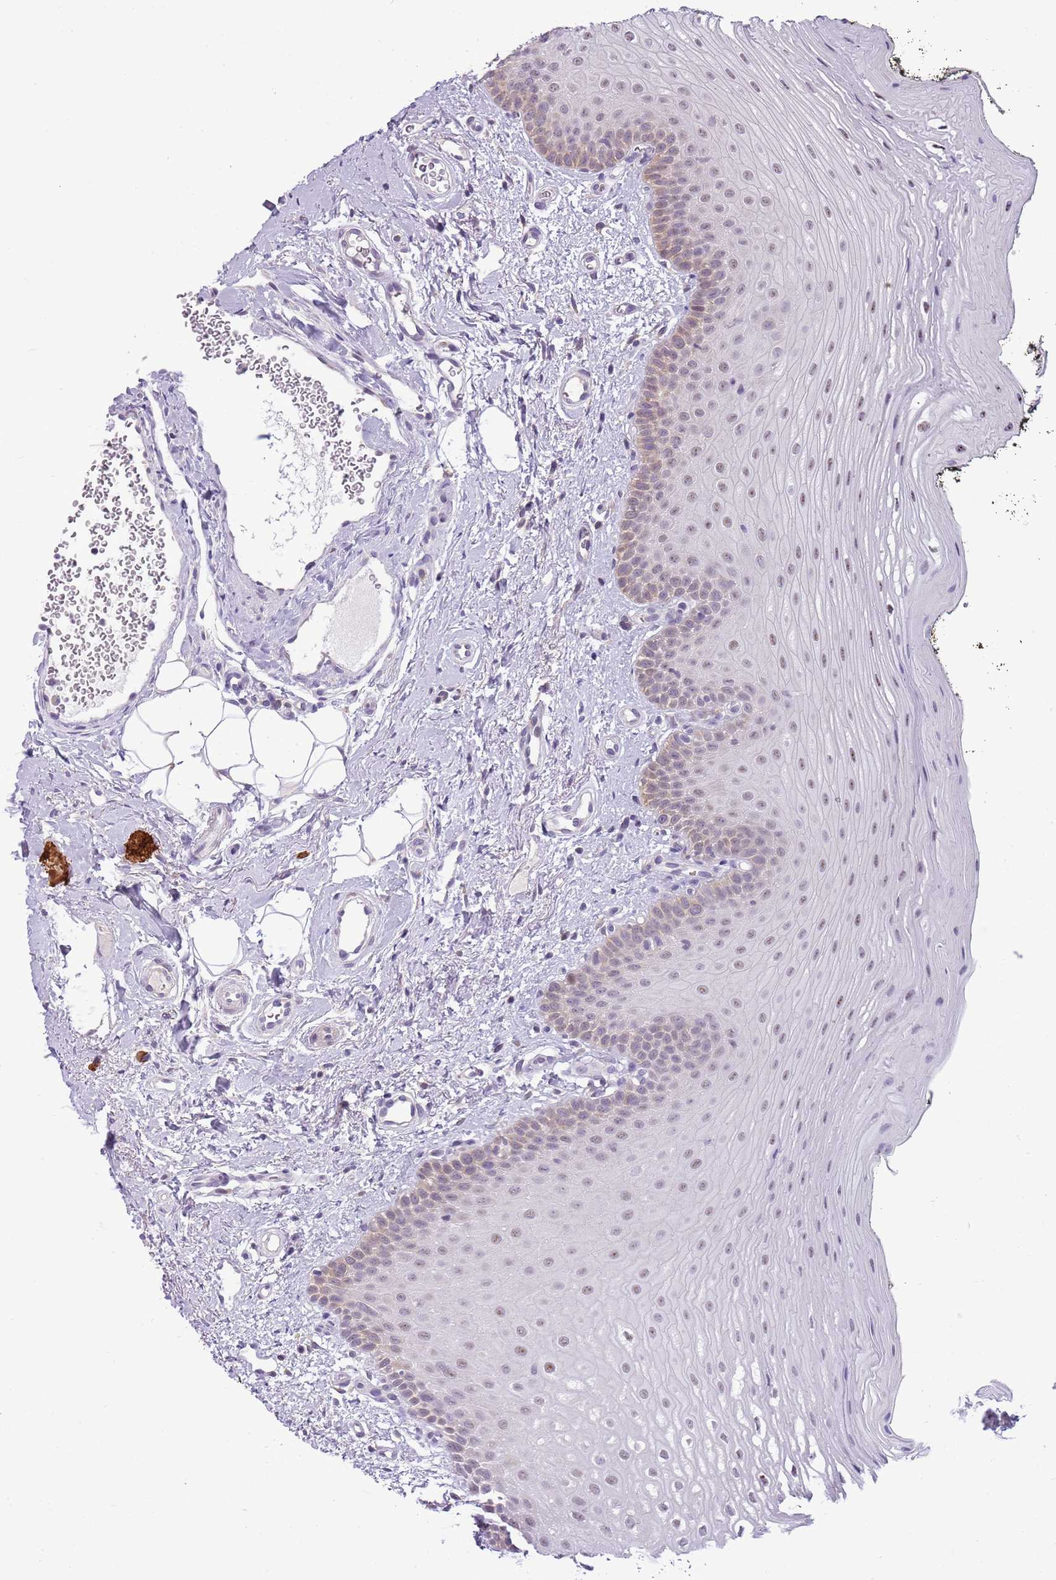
{"staining": {"intensity": "moderate", "quantity": "<25%", "location": "cytoplasmic/membranous"}, "tissue": "oral mucosa", "cell_type": "Squamous epithelial cells", "image_type": "normal", "snomed": [{"axis": "morphology", "description": "No evidence of malignacy"}, {"axis": "topography", "description": "Oral tissue"}, {"axis": "topography", "description": "Head-Neck"}], "caption": "Normal oral mucosa was stained to show a protein in brown. There is low levels of moderate cytoplasmic/membranous expression in approximately <25% of squamous epithelial cells. (Stains: DAB (3,3'-diaminobenzidine) in brown, nuclei in blue, Microscopy: brightfield microscopy at high magnification).", "gene": "FAM120C", "patient": {"sex": "male", "age": 68}}